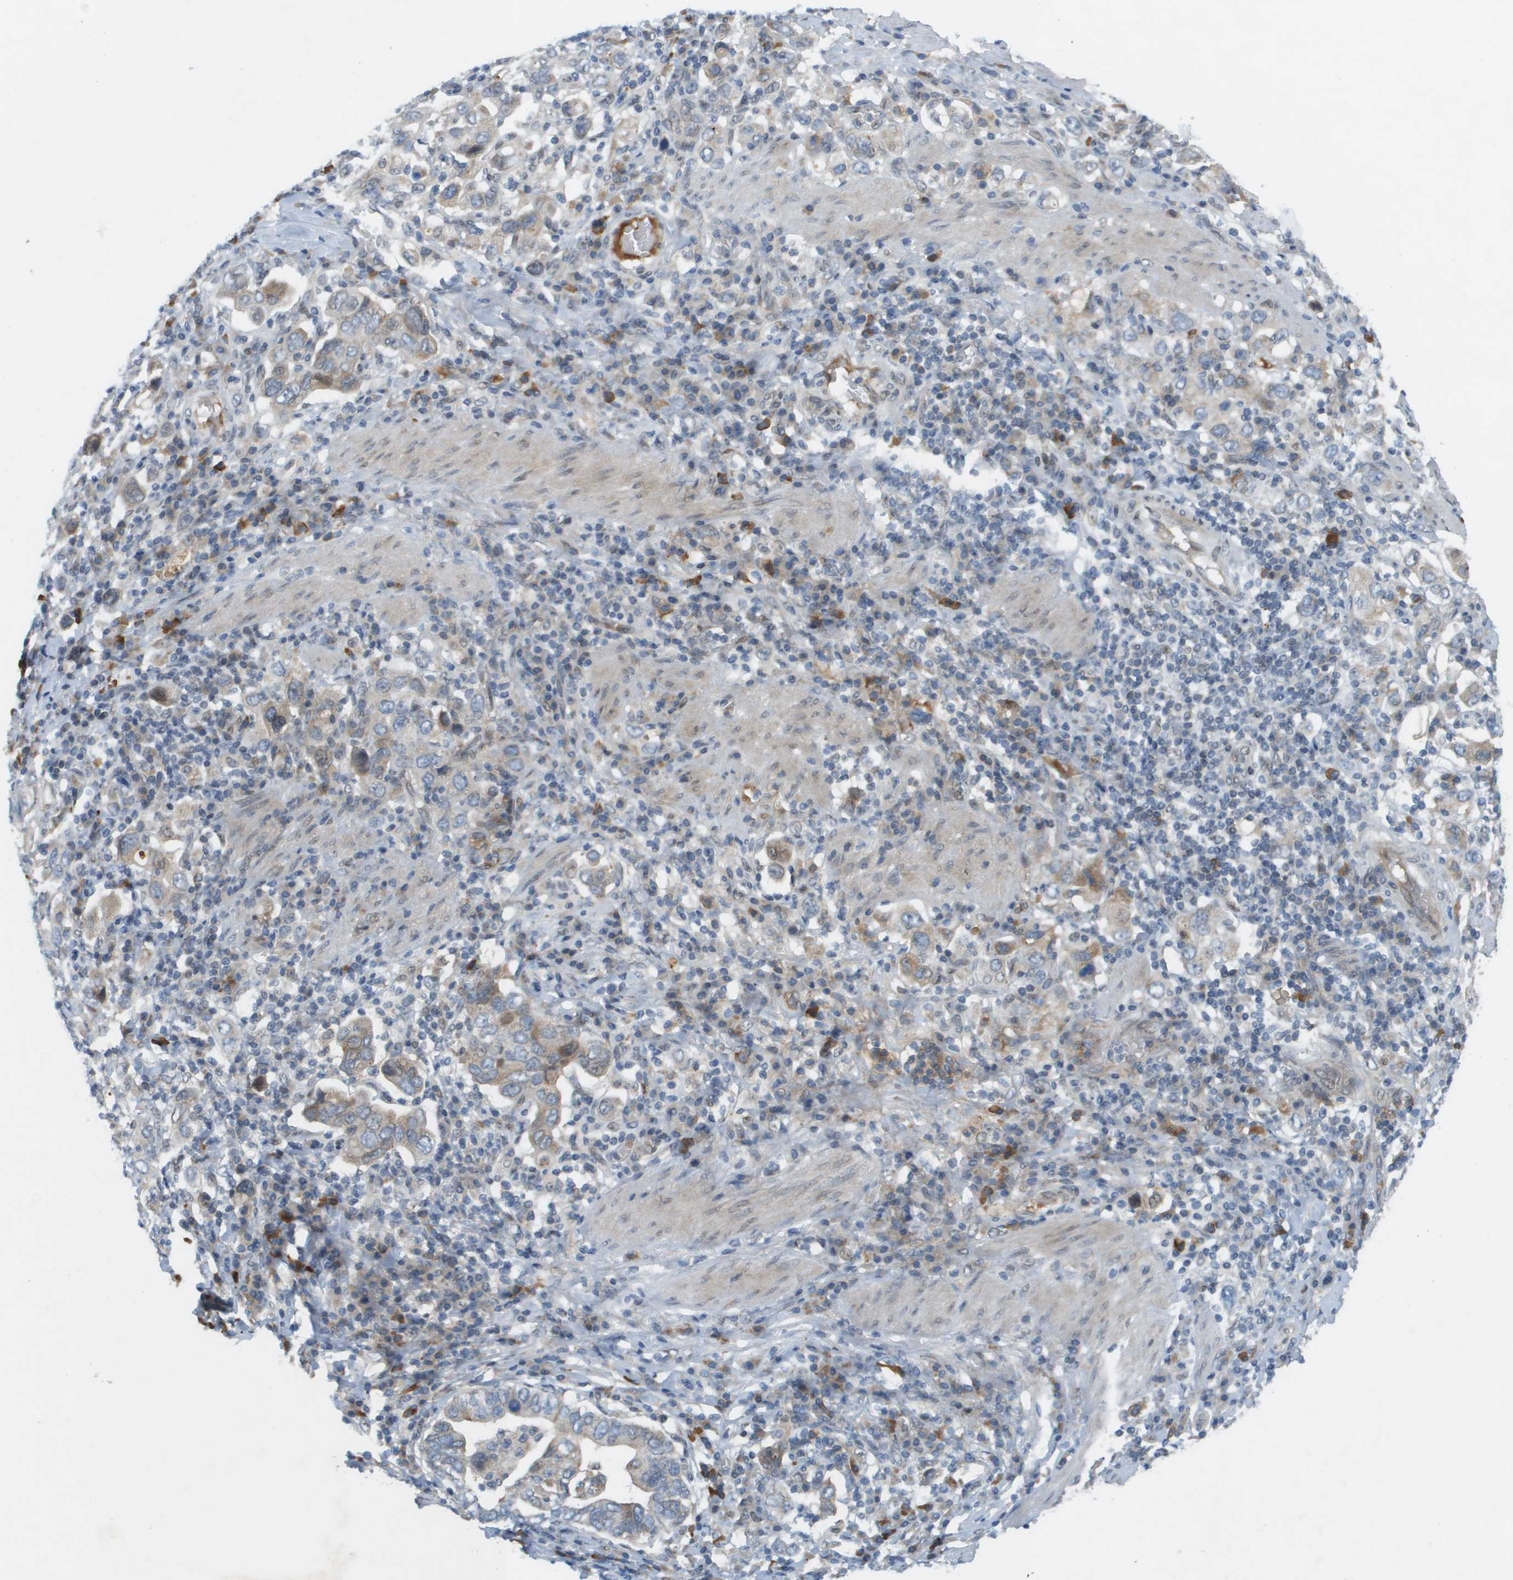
{"staining": {"intensity": "moderate", "quantity": "25%-75%", "location": "cytoplasmic/membranous"}, "tissue": "stomach cancer", "cell_type": "Tumor cells", "image_type": "cancer", "snomed": [{"axis": "morphology", "description": "Adenocarcinoma, NOS"}, {"axis": "topography", "description": "Stomach, upper"}], "caption": "Brown immunohistochemical staining in stomach adenocarcinoma exhibits moderate cytoplasmic/membranous expression in about 25%-75% of tumor cells.", "gene": "CACNB4", "patient": {"sex": "male", "age": 62}}